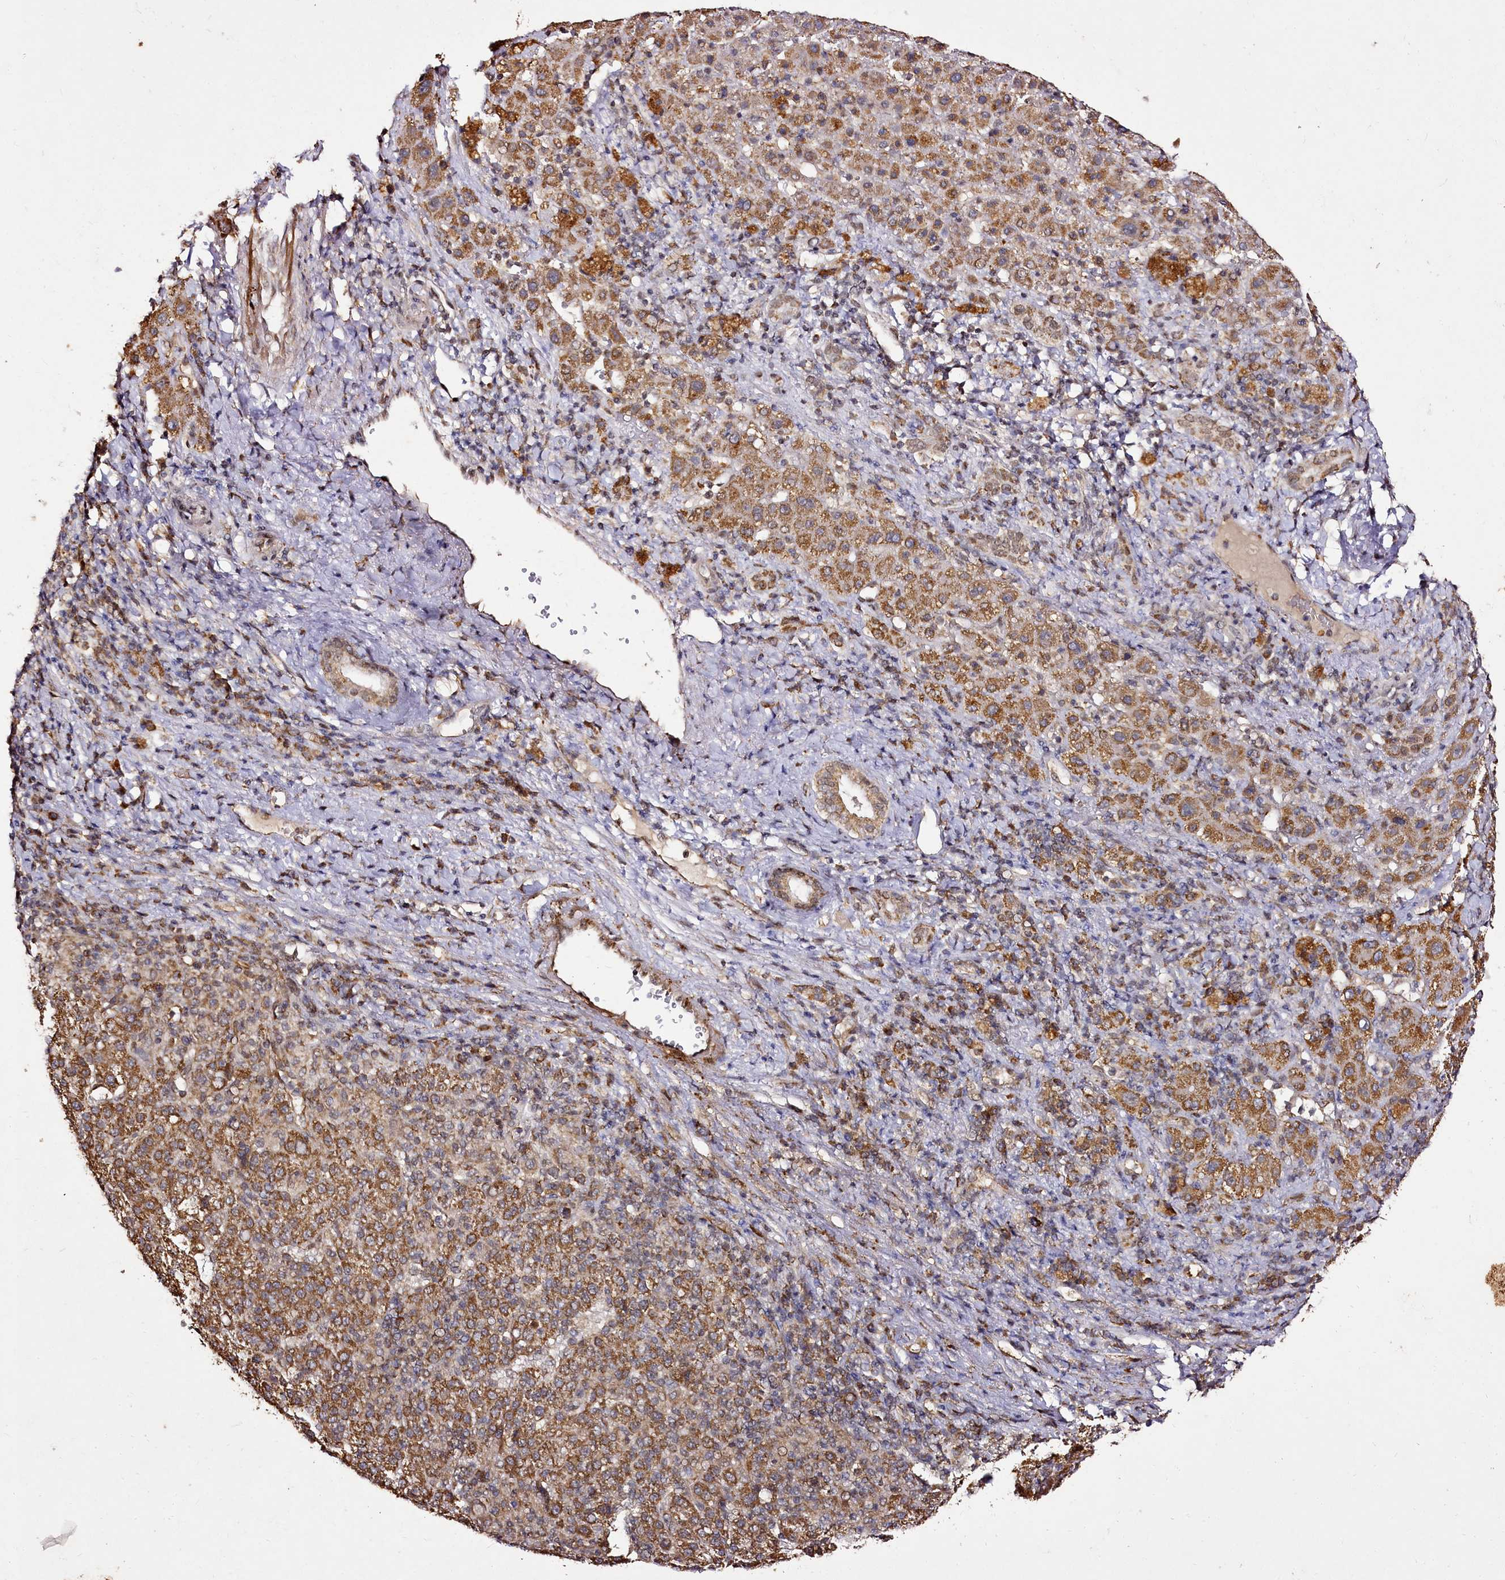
{"staining": {"intensity": "moderate", "quantity": ">75%", "location": "cytoplasmic/membranous"}, "tissue": "liver cancer", "cell_type": "Tumor cells", "image_type": "cancer", "snomed": [{"axis": "morphology", "description": "Carcinoma, Hepatocellular, NOS"}, {"axis": "topography", "description": "Liver"}], "caption": "Immunohistochemical staining of human liver cancer (hepatocellular carcinoma) displays medium levels of moderate cytoplasmic/membranous positivity in about >75% of tumor cells. (Brightfield microscopy of DAB IHC at high magnification).", "gene": "EDIL3", "patient": {"sex": "female", "age": 58}}